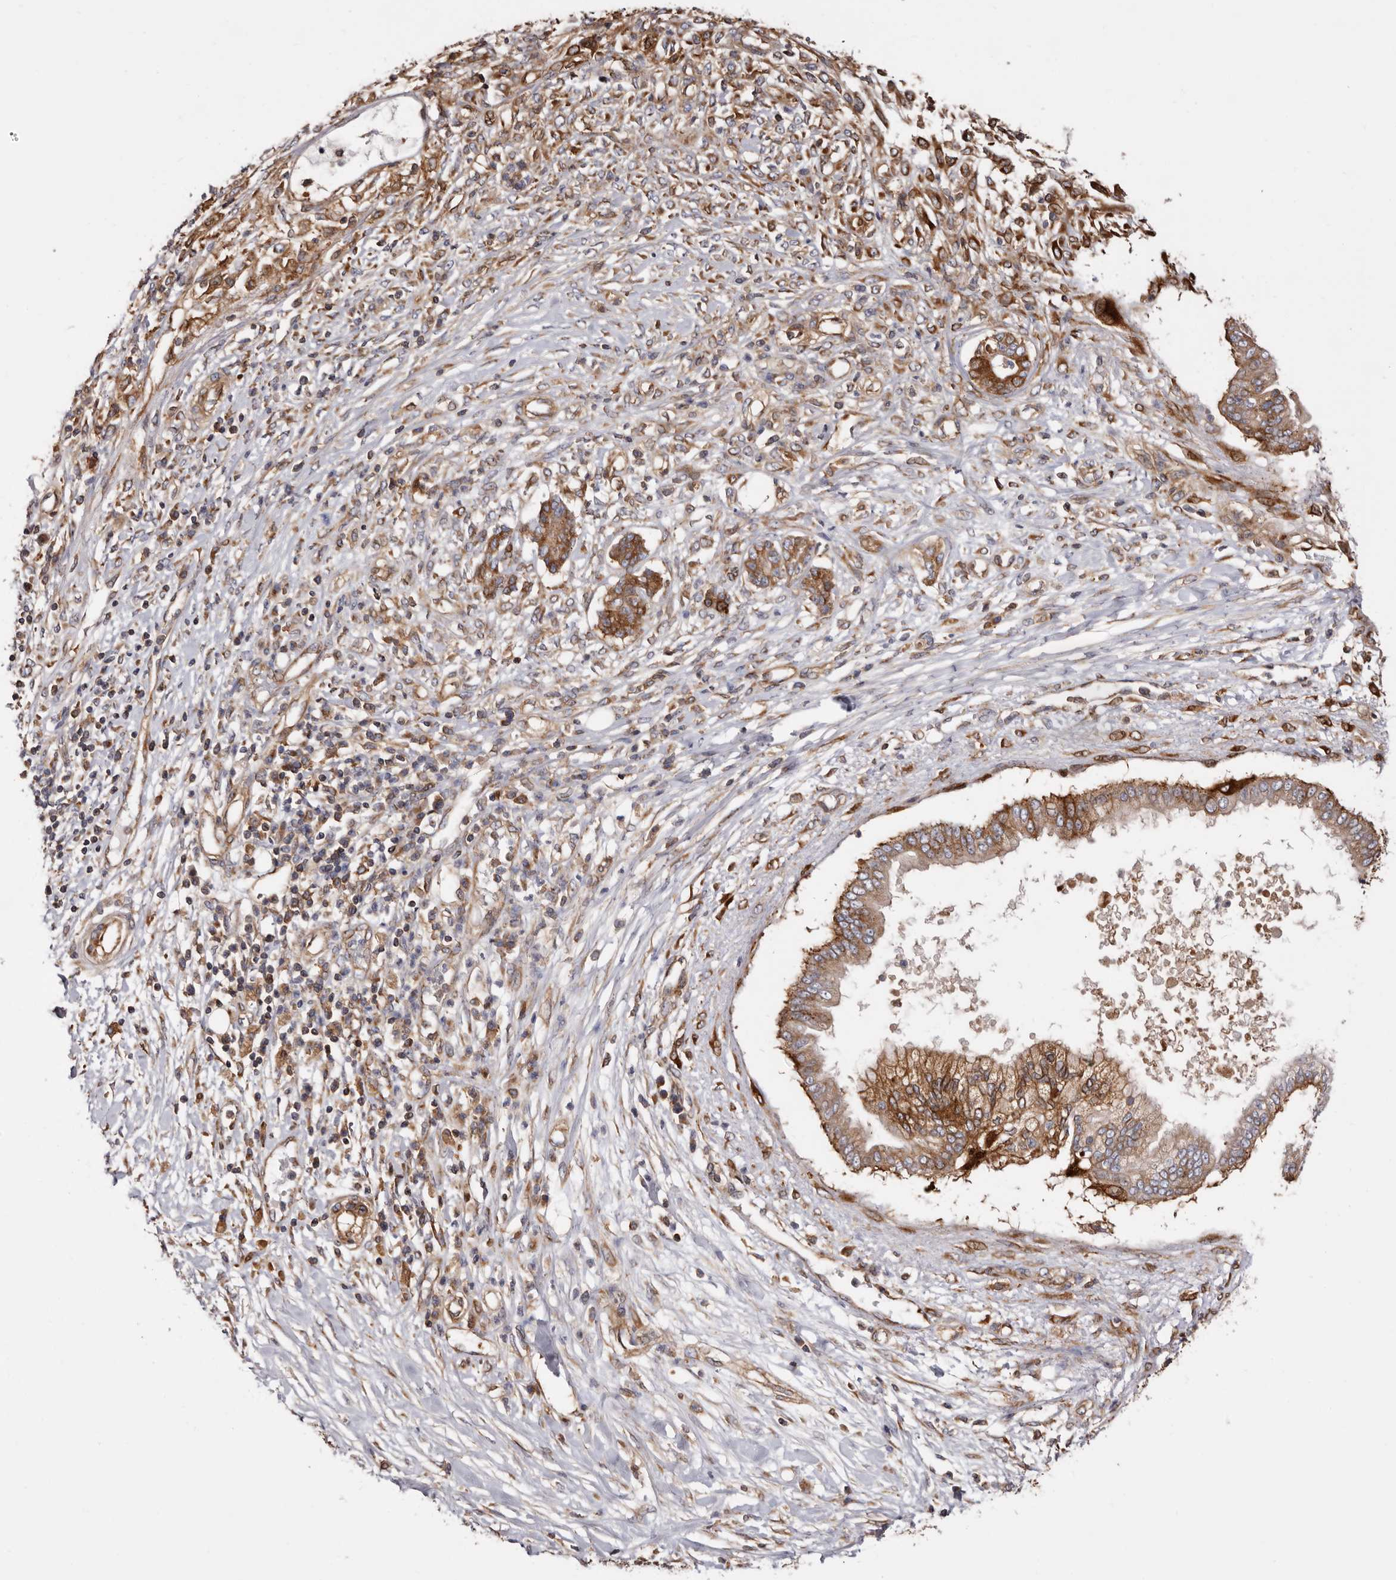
{"staining": {"intensity": "moderate", "quantity": ">75%", "location": "cytoplasmic/membranous"}, "tissue": "pancreatic cancer", "cell_type": "Tumor cells", "image_type": "cancer", "snomed": [{"axis": "morphology", "description": "Adenocarcinoma, NOS"}, {"axis": "topography", "description": "Pancreas"}], "caption": "The histopathology image shows staining of pancreatic cancer (adenocarcinoma), revealing moderate cytoplasmic/membranous protein positivity (brown color) within tumor cells. (DAB (3,3'-diaminobenzidine) IHC with brightfield microscopy, high magnification).", "gene": "COQ8B", "patient": {"sex": "female", "age": 56}}